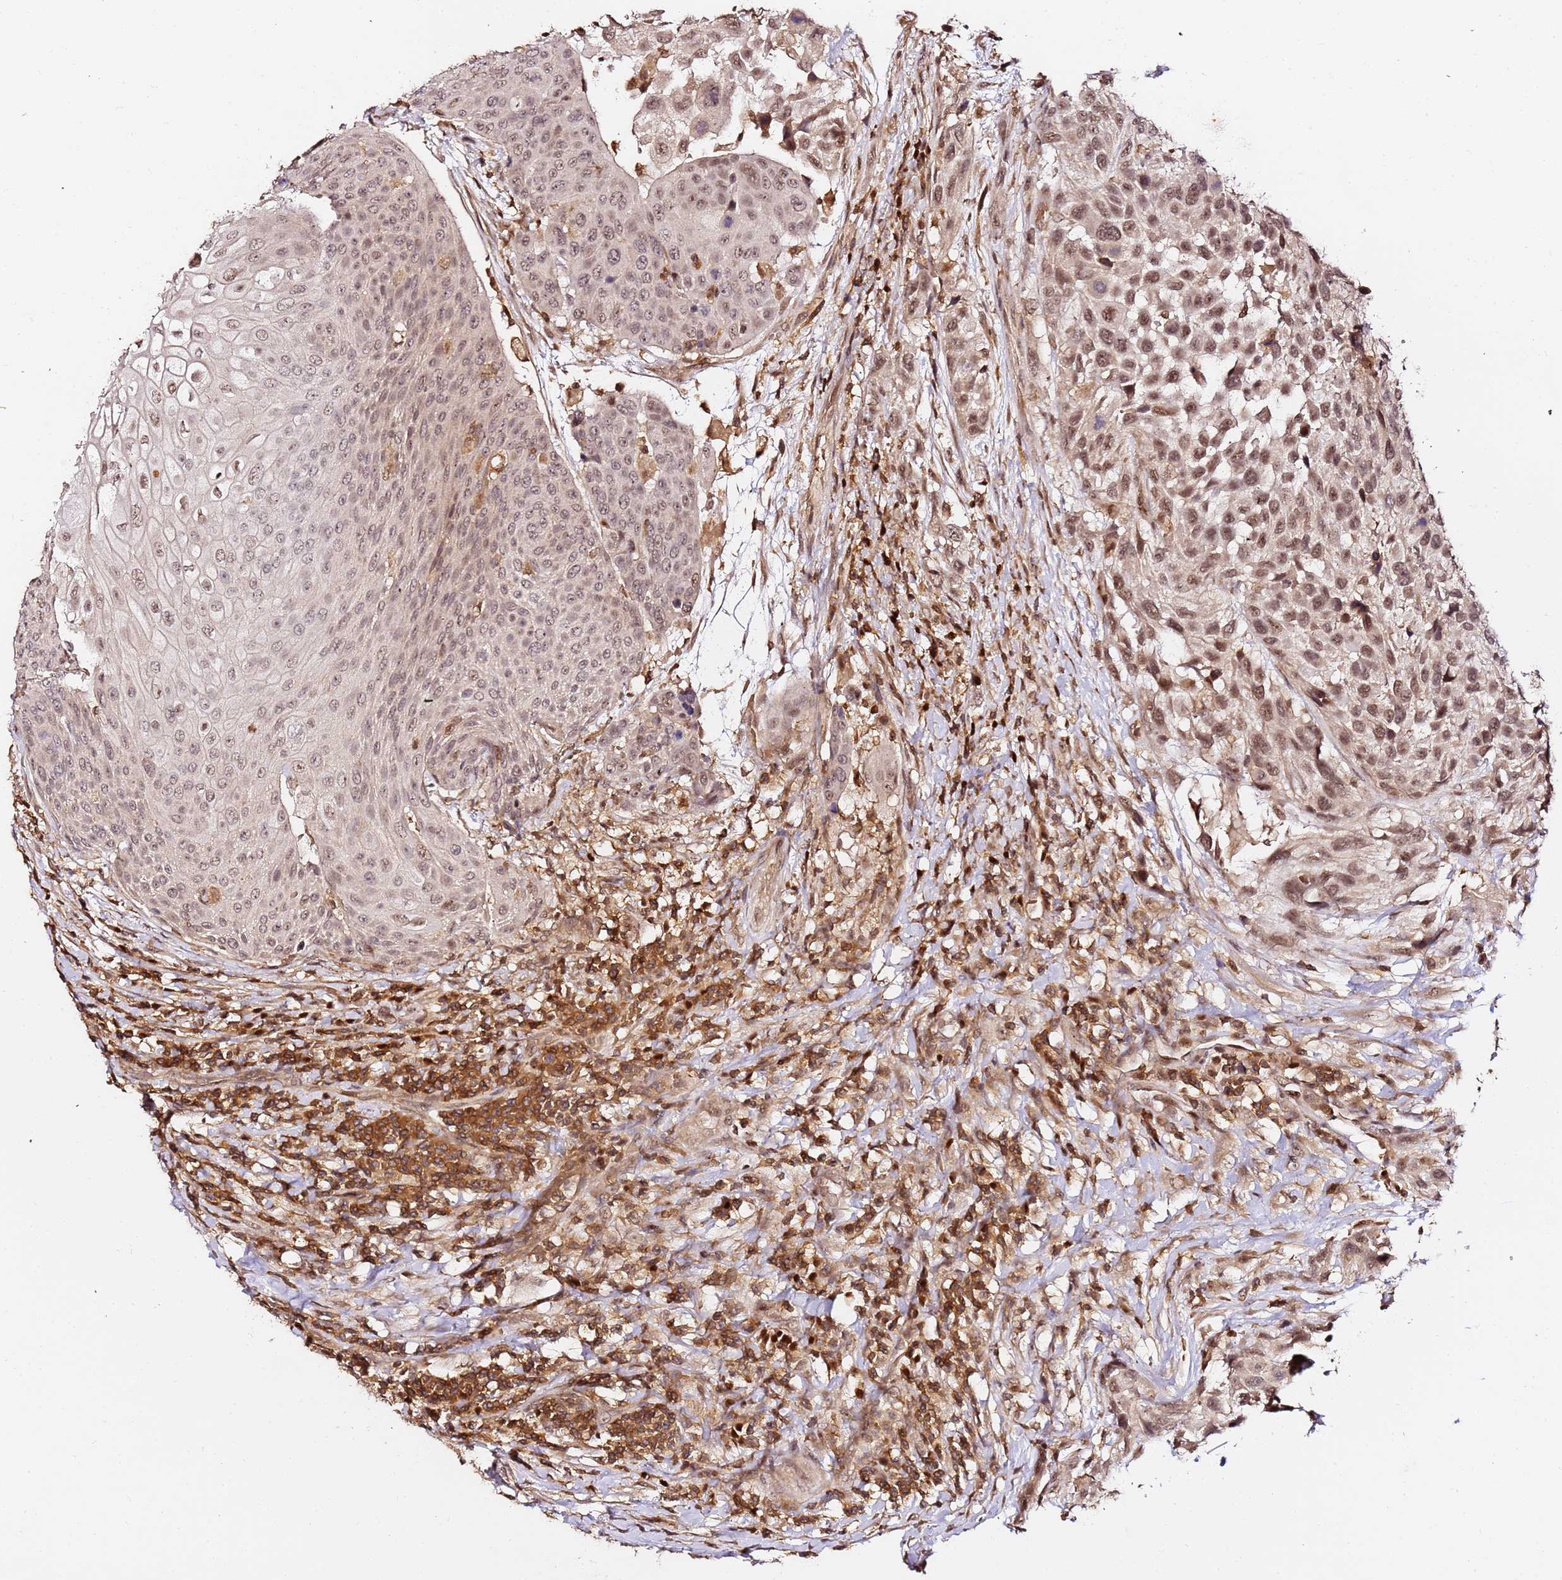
{"staining": {"intensity": "moderate", "quantity": ">75%", "location": "nuclear"}, "tissue": "urothelial cancer", "cell_type": "Tumor cells", "image_type": "cancer", "snomed": [{"axis": "morphology", "description": "Urothelial carcinoma, High grade"}, {"axis": "topography", "description": "Urinary bladder"}], "caption": "Immunohistochemistry (IHC) staining of urothelial cancer, which shows medium levels of moderate nuclear positivity in about >75% of tumor cells indicating moderate nuclear protein positivity. The staining was performed using DAB (brown) for protein detection and nuclei were counterstained in hematoxylin (blue).", "gene": "OR5V1", "patient": {"sex": "female", "age": 70}}